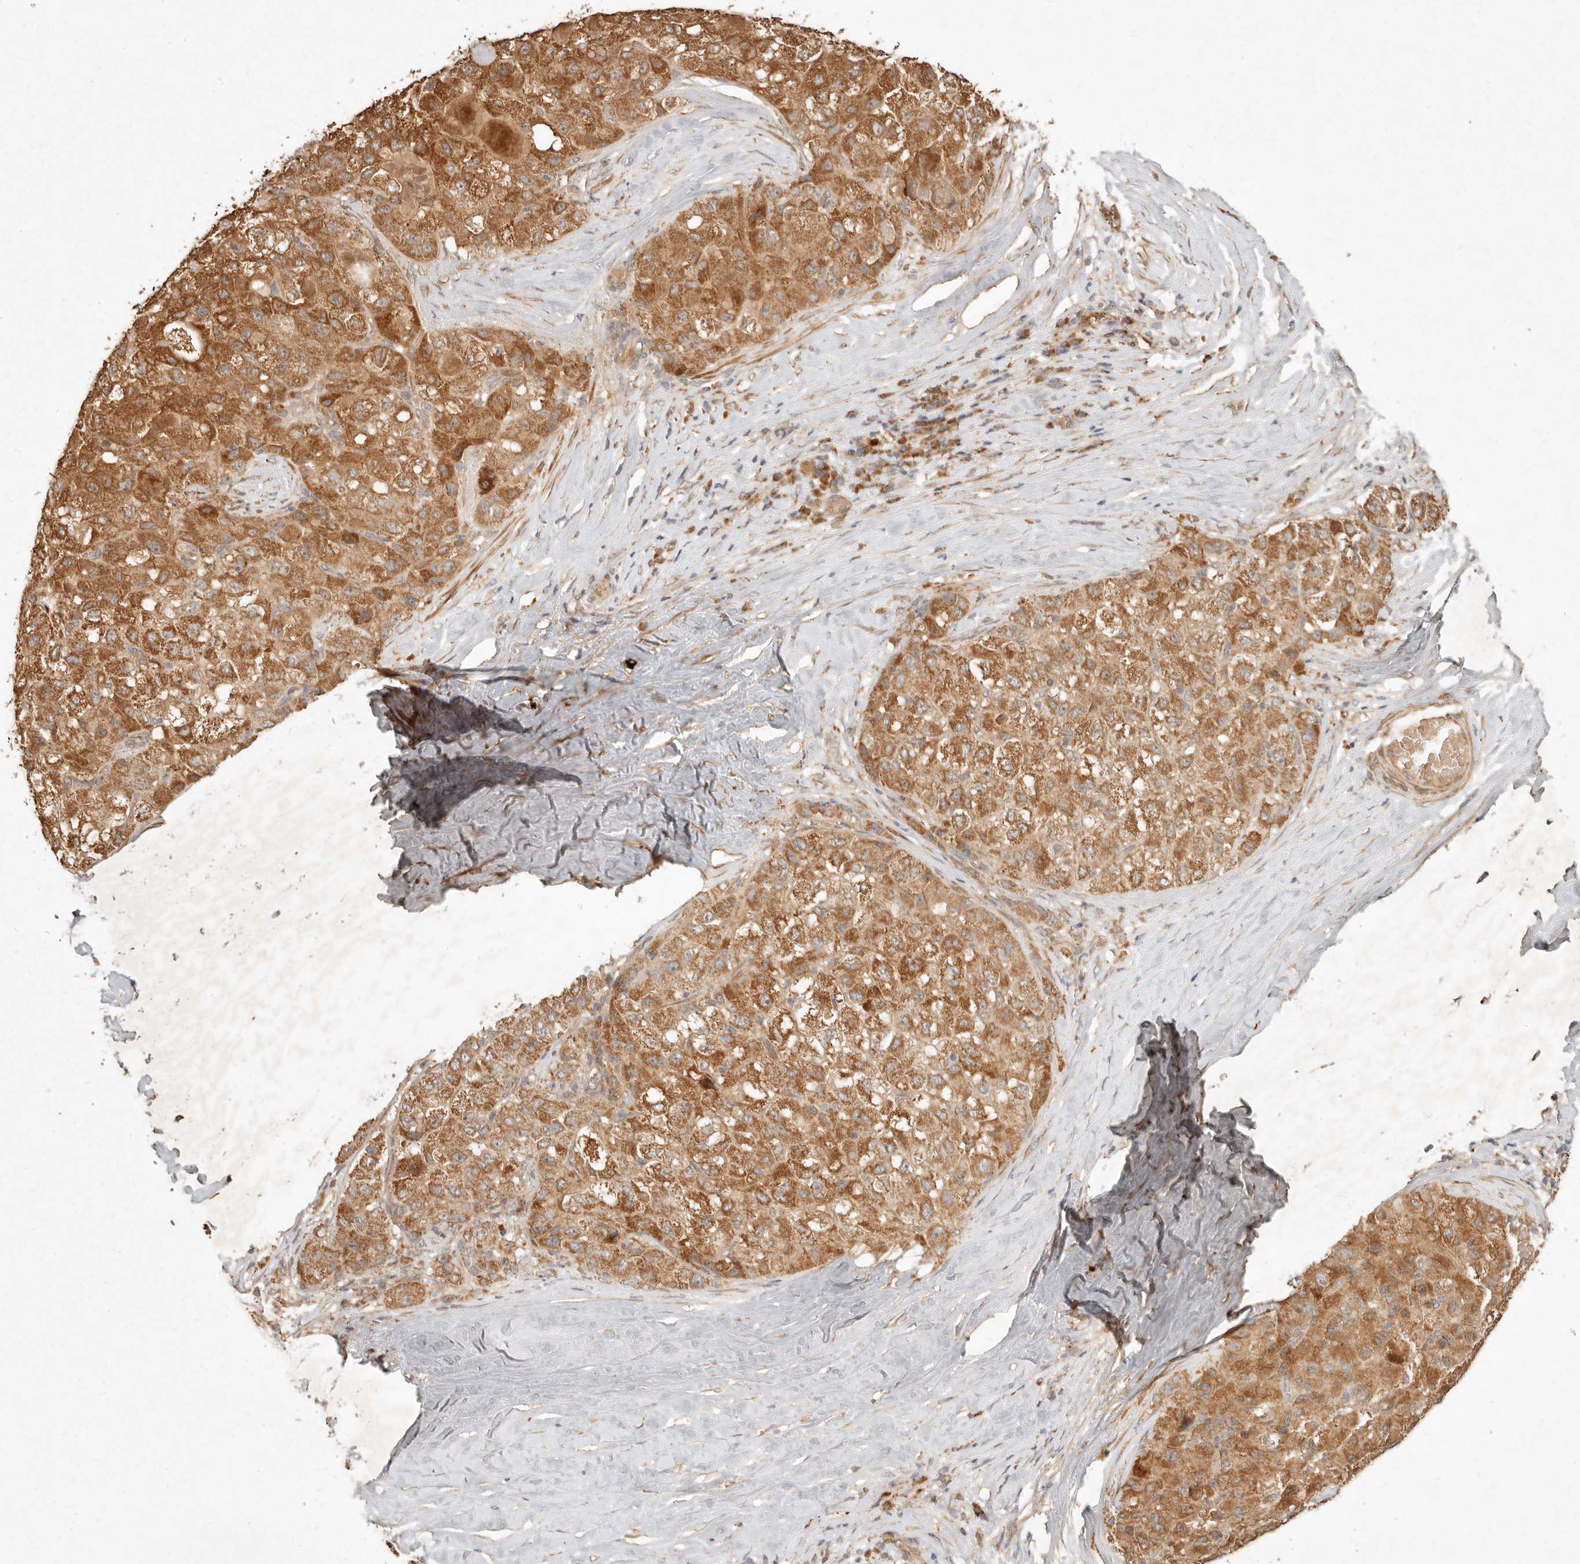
{"staining": {"intensity": "moderate", "quantity": ">75%", "location": "cytoplasmic/membranous"}, "tissue": "liver cancer", "cell_type": "Tumor cells", "image_type": "cancer", "snomed": [{"axis": "morphology", "description": "Carcinoma, Hepatocellular, NOS"}, {"axis": "topography", "description": "Liver"}], "caption": "A high-resolution photomicrograph shows IHC staining of liver hepatocellular carcinoma, which displays moderate cytoplasmic/membranous staining in approximately >75% of tumor cells.", "gene": "CLEC4C", "patient": {"sex": "male", "age": 80}}